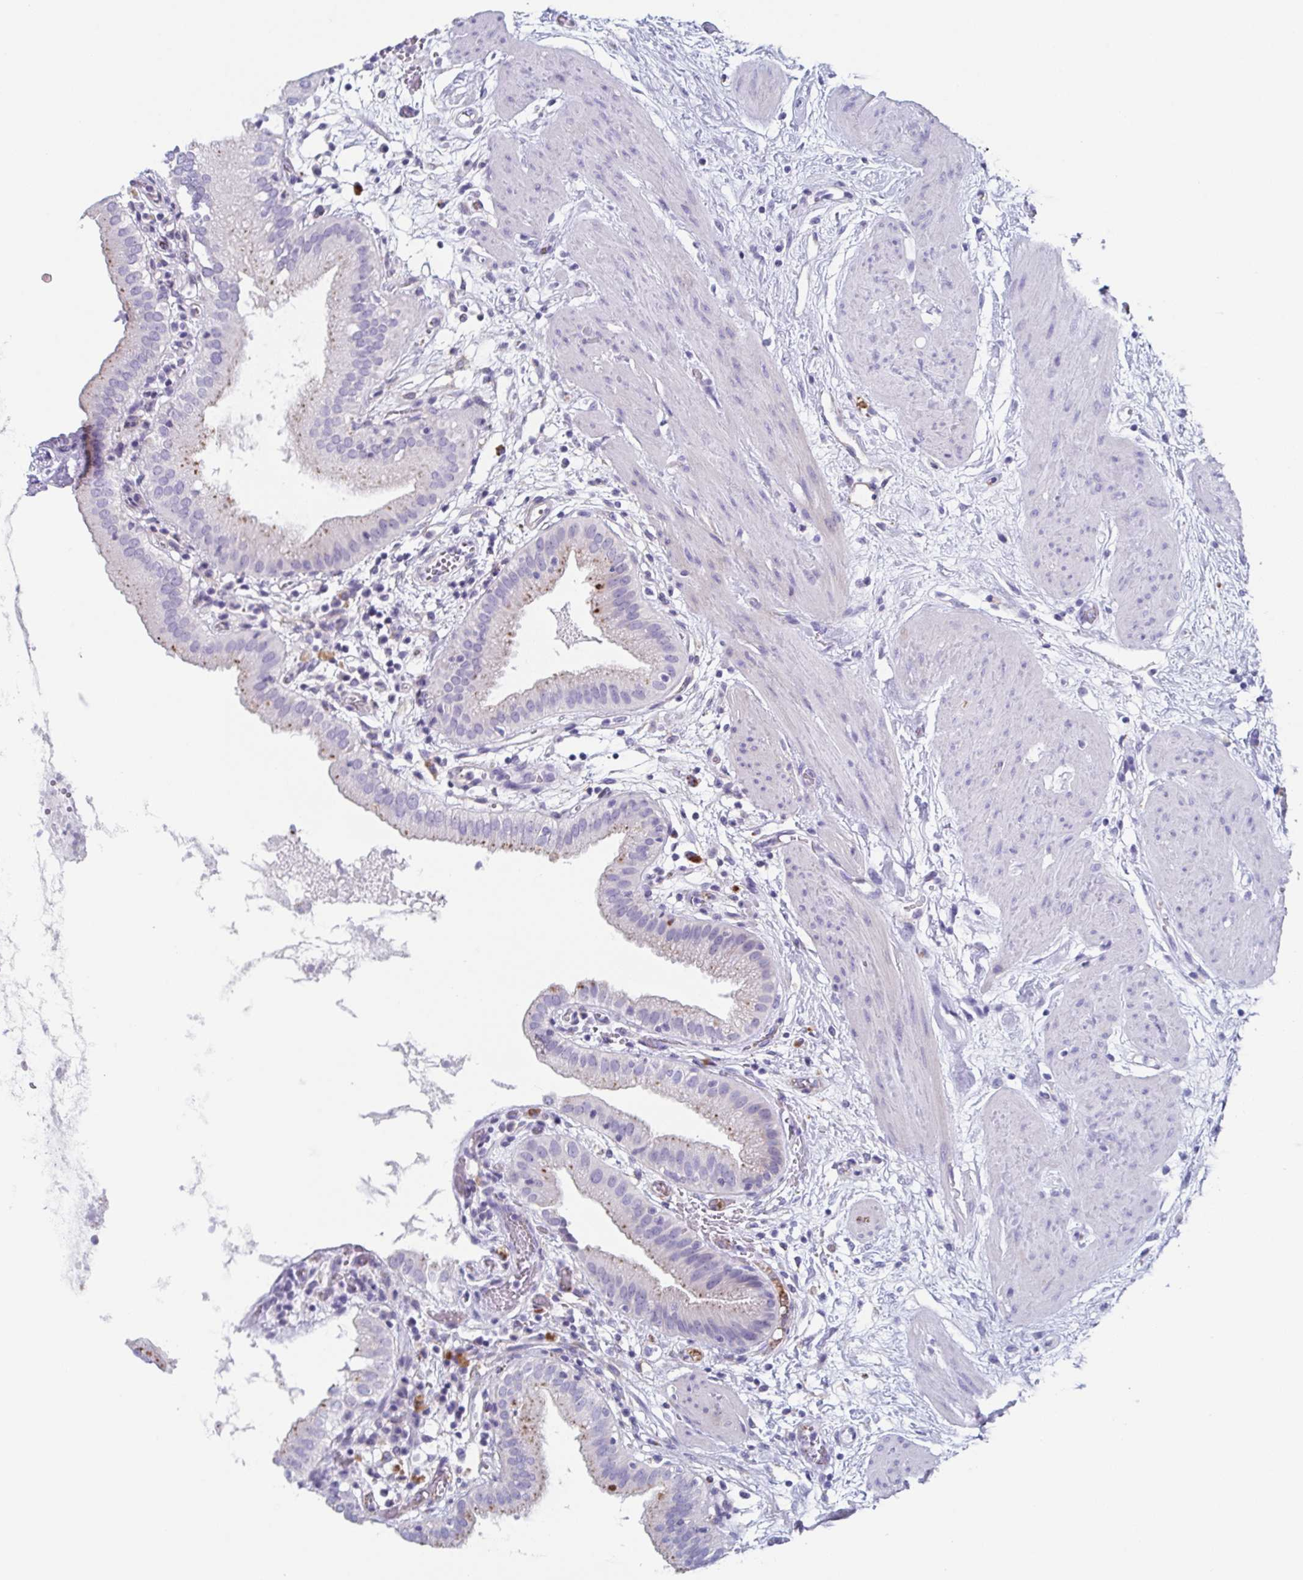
{"staining": {"intensity": "weak", "quantity": "<25%", "location": "cytoplasmic/membranous"}, "tissue": "gallbladder", "cell_type": "Glandular cells", "image_type": "normal", "snomed": [{"axis": "morphology", "description": "Normal tissue, NOS"}, {"axis": "topography", "description": "Gallbladder"}], "caption": "This is a micrograph of immunohistochemistry (IHC) staining of normal gallbladder, which shows no positivity in glandular cells. The staining was performed using DAB (3,3'-diaminobenzidine) to visualize the protein expression in brown, while the nuclei were stained in blue with hematoxylin (Magnification: 20x).", "gene": "LYRM2", "patient": {"sex": "female", "age": 65}}